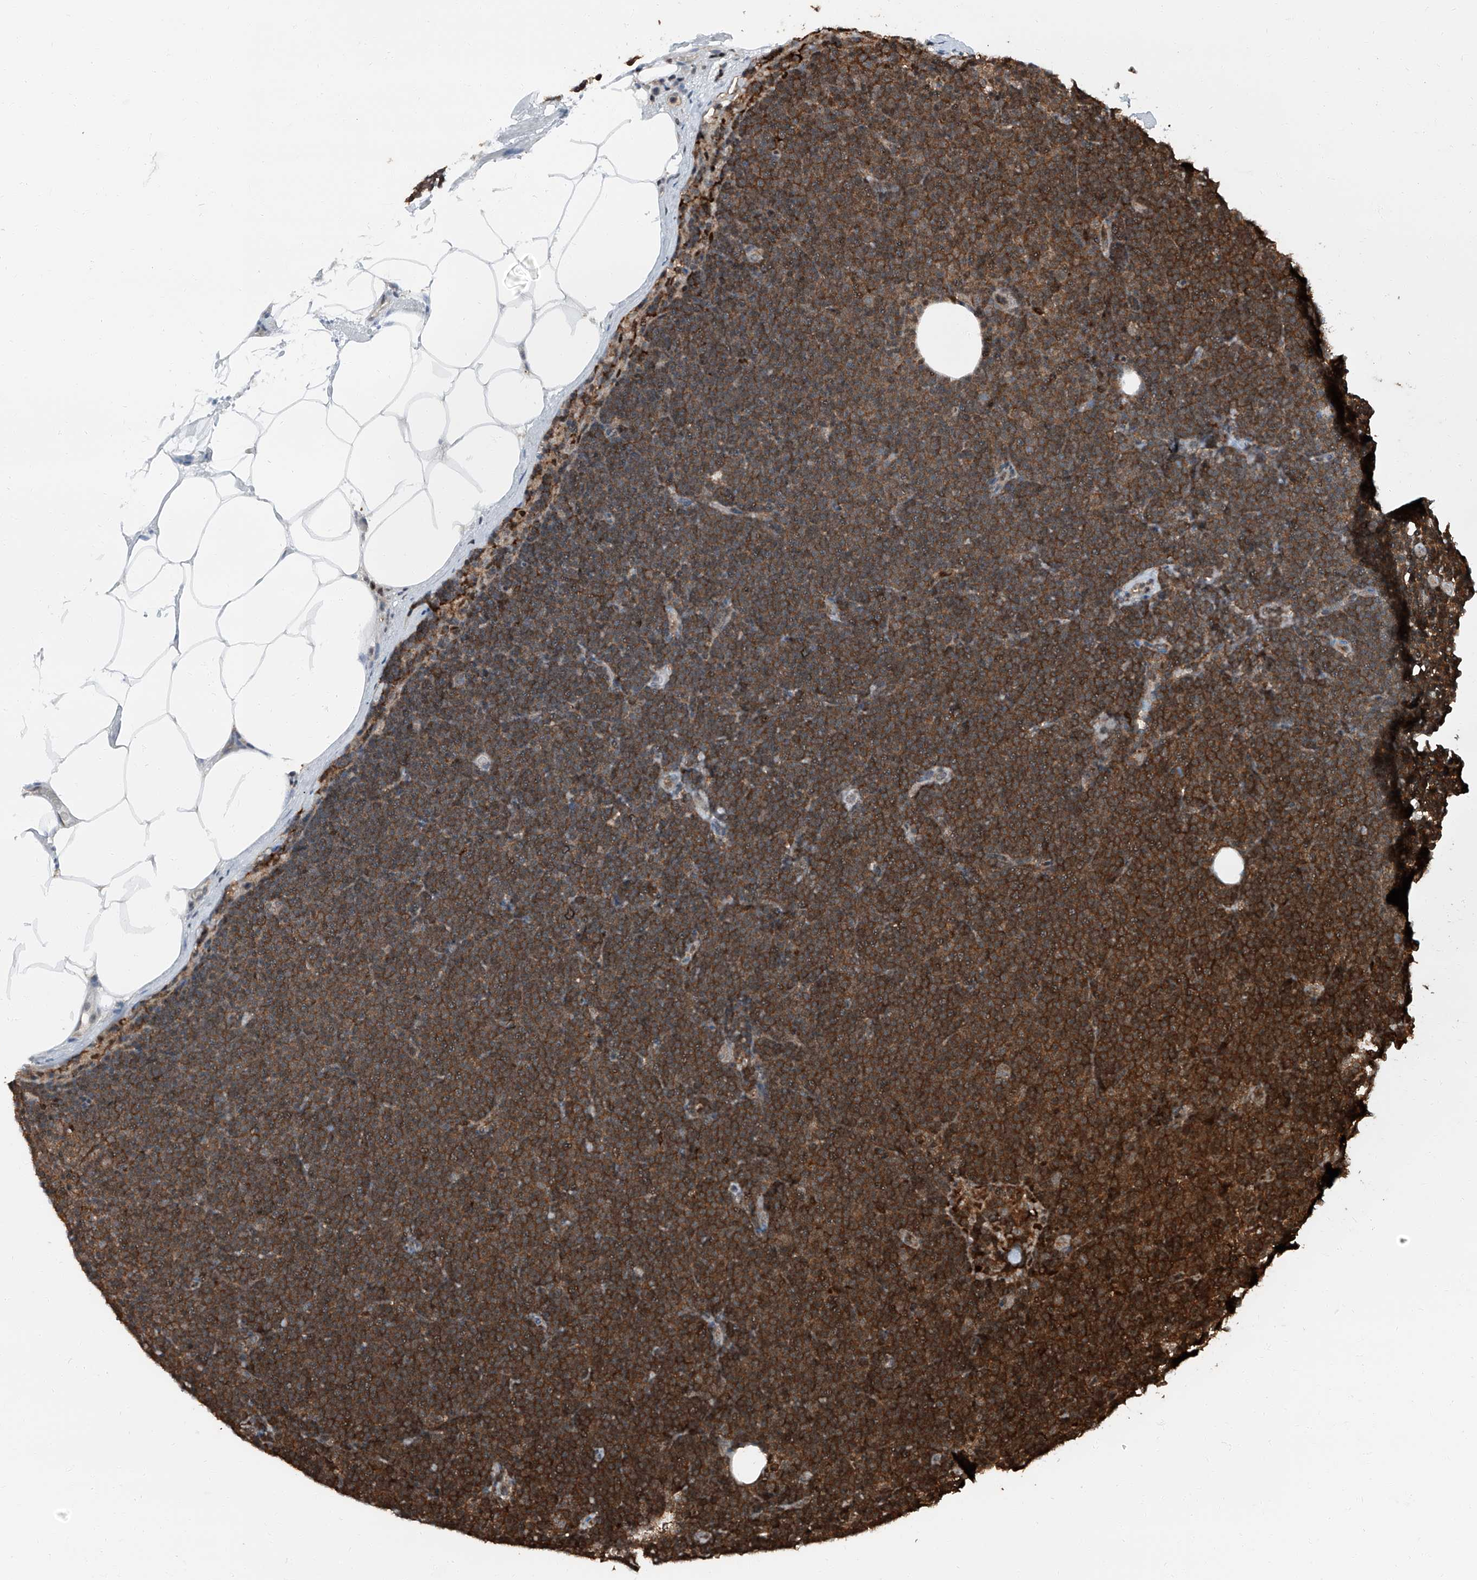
{"staining": {"intensity": "strong", "quantity": ">75%", "location": "cytoplasmic/membranous"}, "tissue": "lymphoma", "cell_type": "Tumor cells", "image_type": "cancer", "snomed": [{"axis": "morphology", "description": "Malignant lymphoma, non-Hodgkin's type, Low grade"}, {"axis": "topography", "description": "Lymph node"}], "caption": "An image of human lymphoma stained for a protein displays strong cytoplasmic/membranous brown staining in tumor cells. (DAB IHC, brown staining for protein, blue staining for nuclei).", "gene": "PSMB10", "patient": {"sex": "female", "age": 53}}